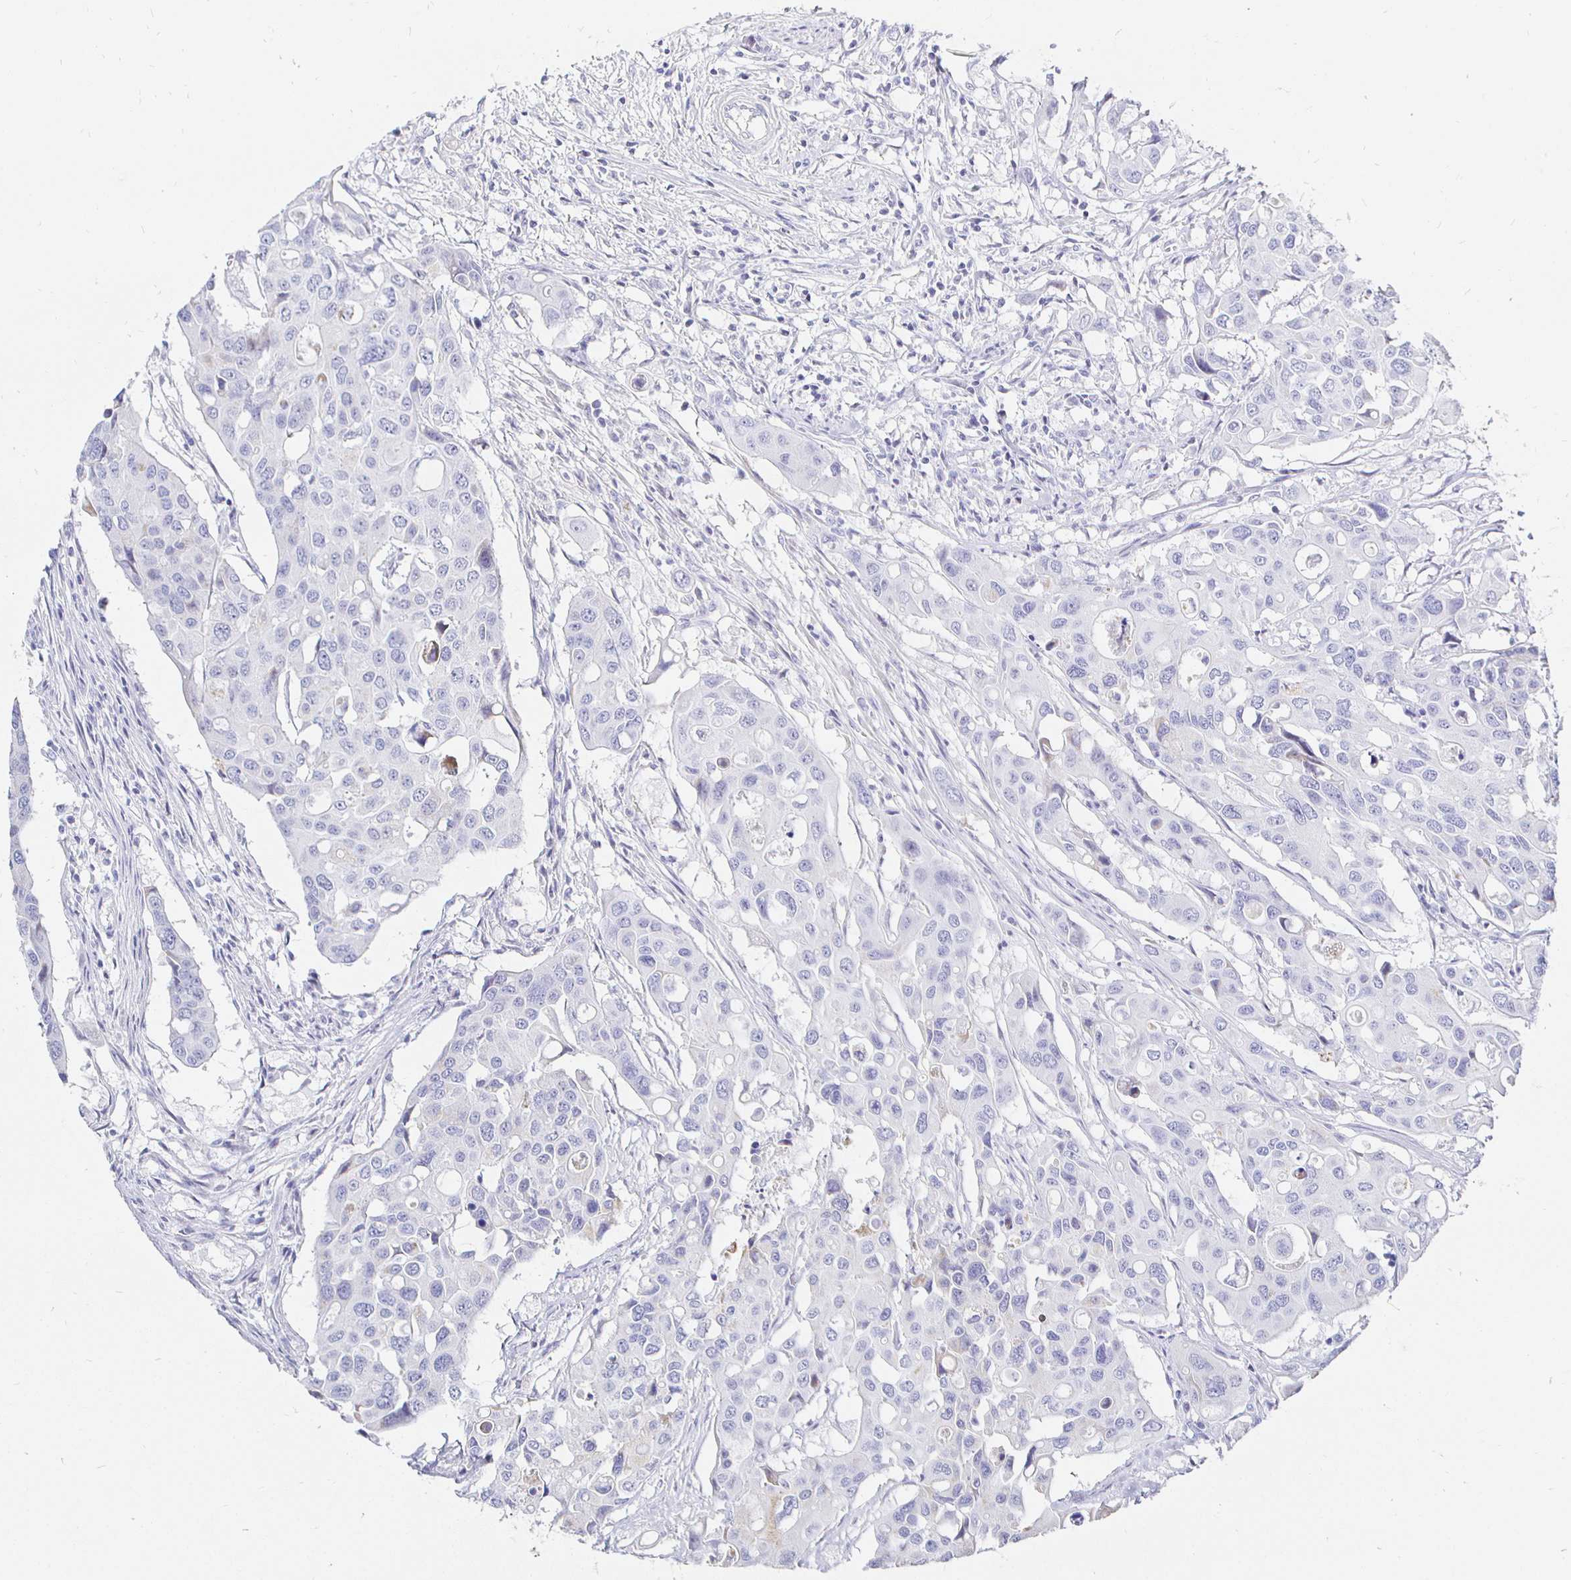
{"staining": {"intensity": "negative", "quantity": "none", "location": "none"}, "tissue": "colorectal cancer", "cell_type": "Tumor cells", "image_type": "cancer", "snomed": [{"axis": "morphology", "description": "Adenocarcinoma, NOS"}, {"axis": "topography", "description": "Colon"}], "caption": "This is an IHC photomicrograph of colorectal cancer (adenocarcinoma). There is no positivity in tumor cells.", "gene": "CR2", "patient": {"sex": "male", "age": 77}}